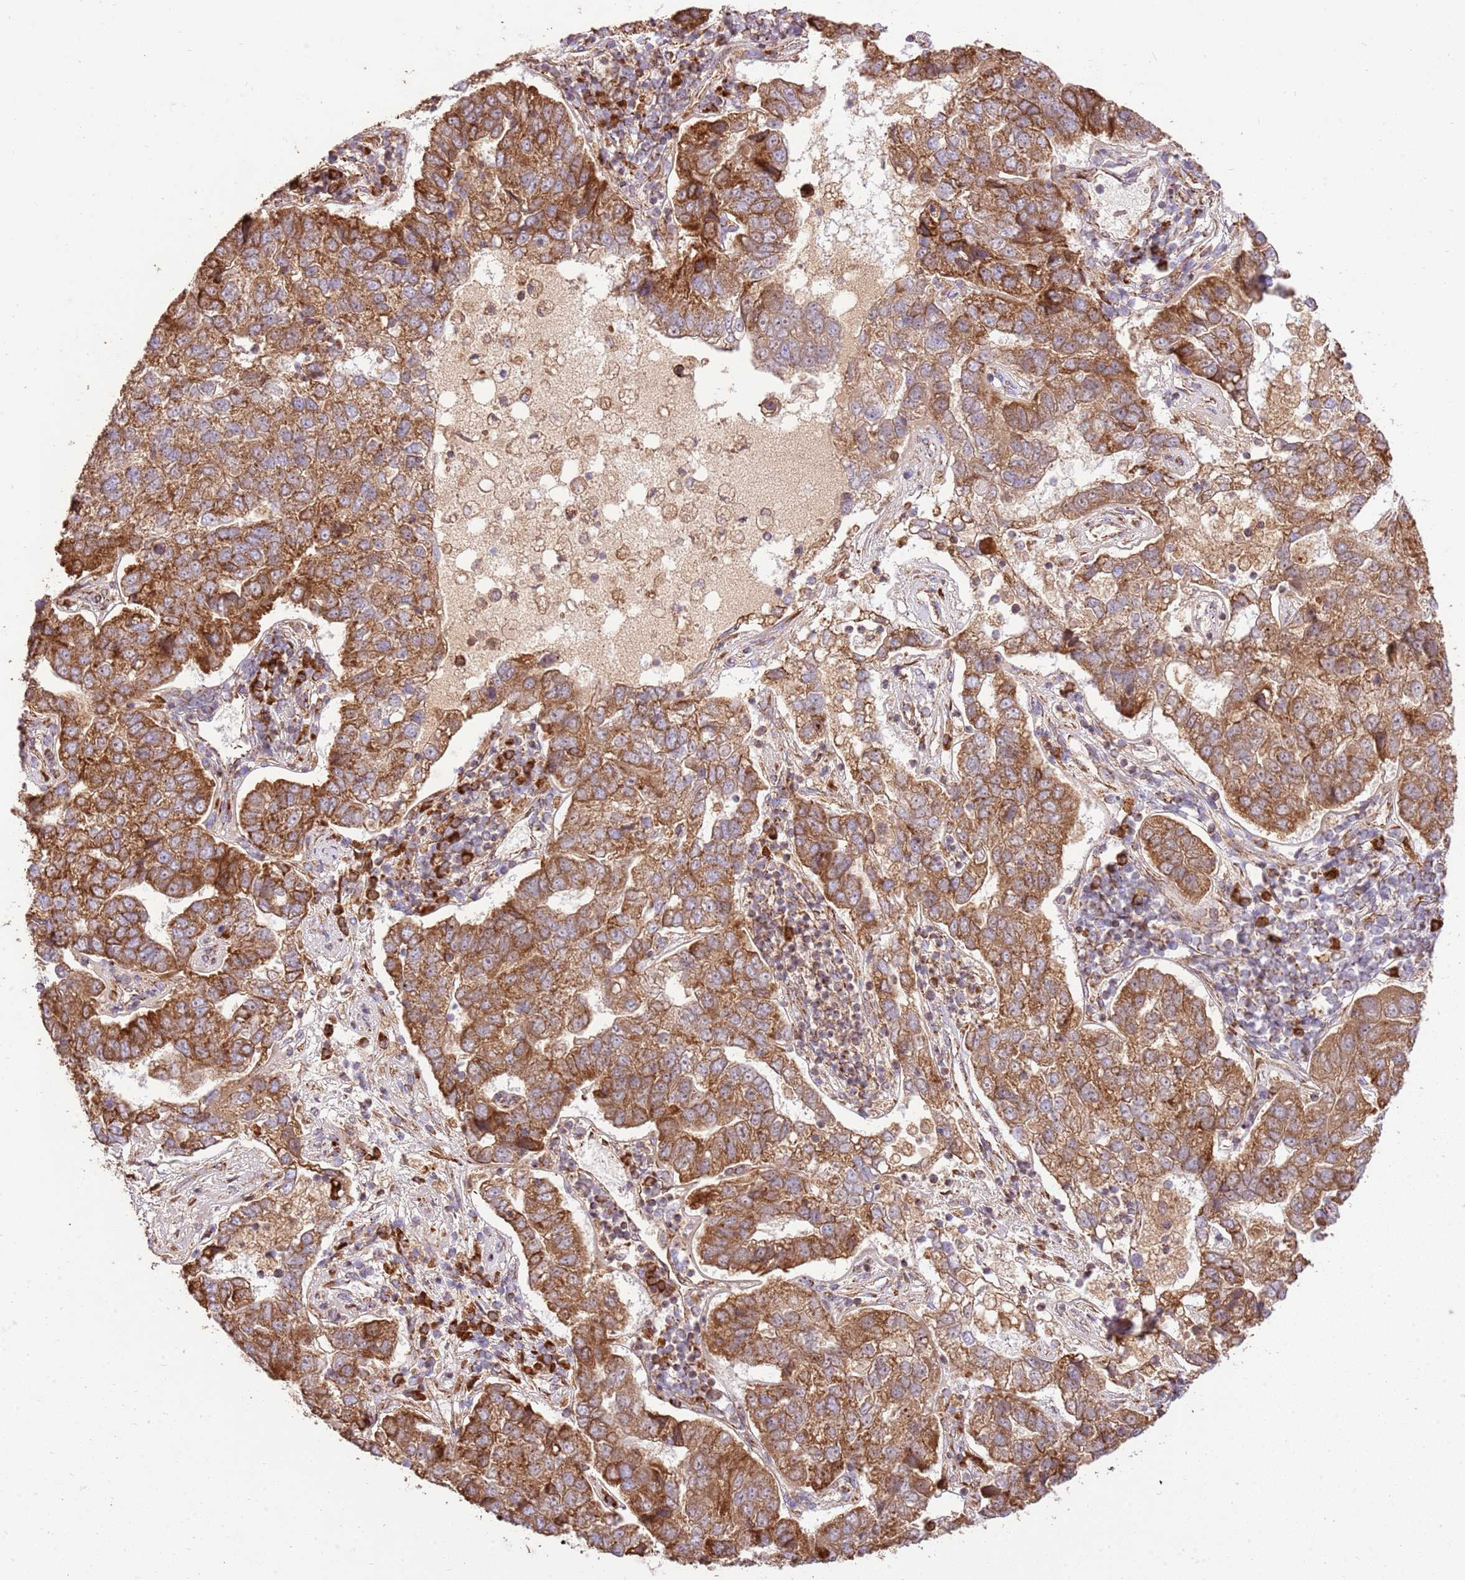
{"staining": {"intensity": "strong", "quantity": ">75%", "location": "cytoplasmic/membranous"}, "tissue": "pancreatic cancer", "cell_type": "Tumor cells", "image_type": "cancer", "snomed": [{"axis": "morphology", "description": "Adenocarcinoma, NOS"}, {"axis": "topography", "description": "Pancreas"}], "caption": "IHC of pancreatic cancer demonstrates high levels of strong cytoplasmic/membranous staining in about >75% of tumor cells. The staining was performed using DAB (3,3'-diaminobenzidine) to visualize the protein expression in brown, while the nuclei were stained in blue with hematoxylin (Magnification: 20x).", "gene": "SPATA2L", "patient": {"sex": "female", "age": 61}}